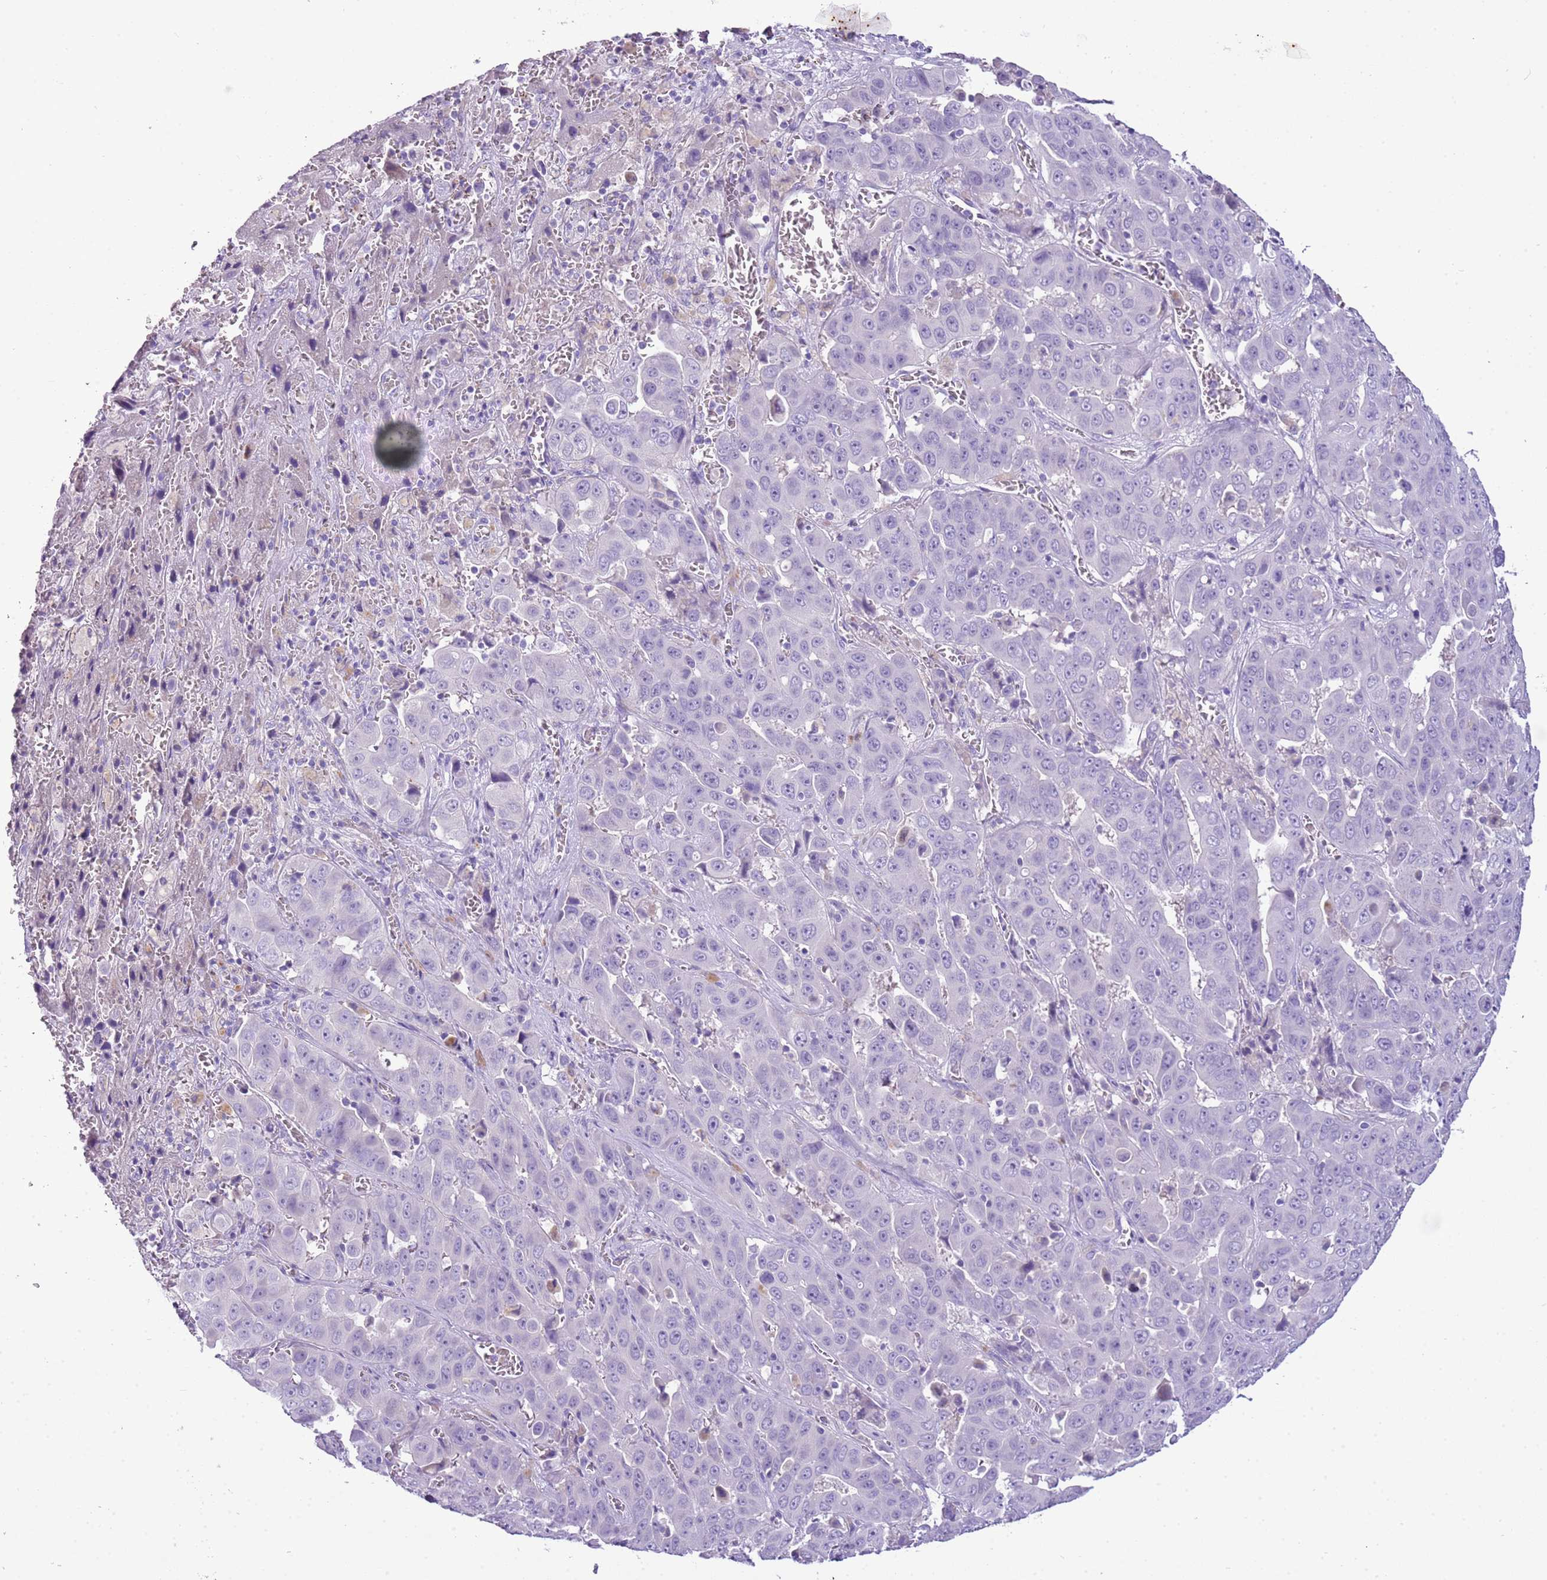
{"staining": {"intensity": "negative", "quantity": "none", "location": "none"}, "tissue": "liver cancer", "cell_type": "Tumor cells", "image_type": "cancer", "snomed": [{"axis": "morphology", "description": "Cholangiocarcinoma"}, {"axis": "topography", "description": "Liver"}], "caption": "A histopathology image of cholangiocarcinoma (liver) stained for a protein displays no brown staining in tumor cells.", "gene": "SCAMP5", "patient": {"sex": "female", "age": 52}}